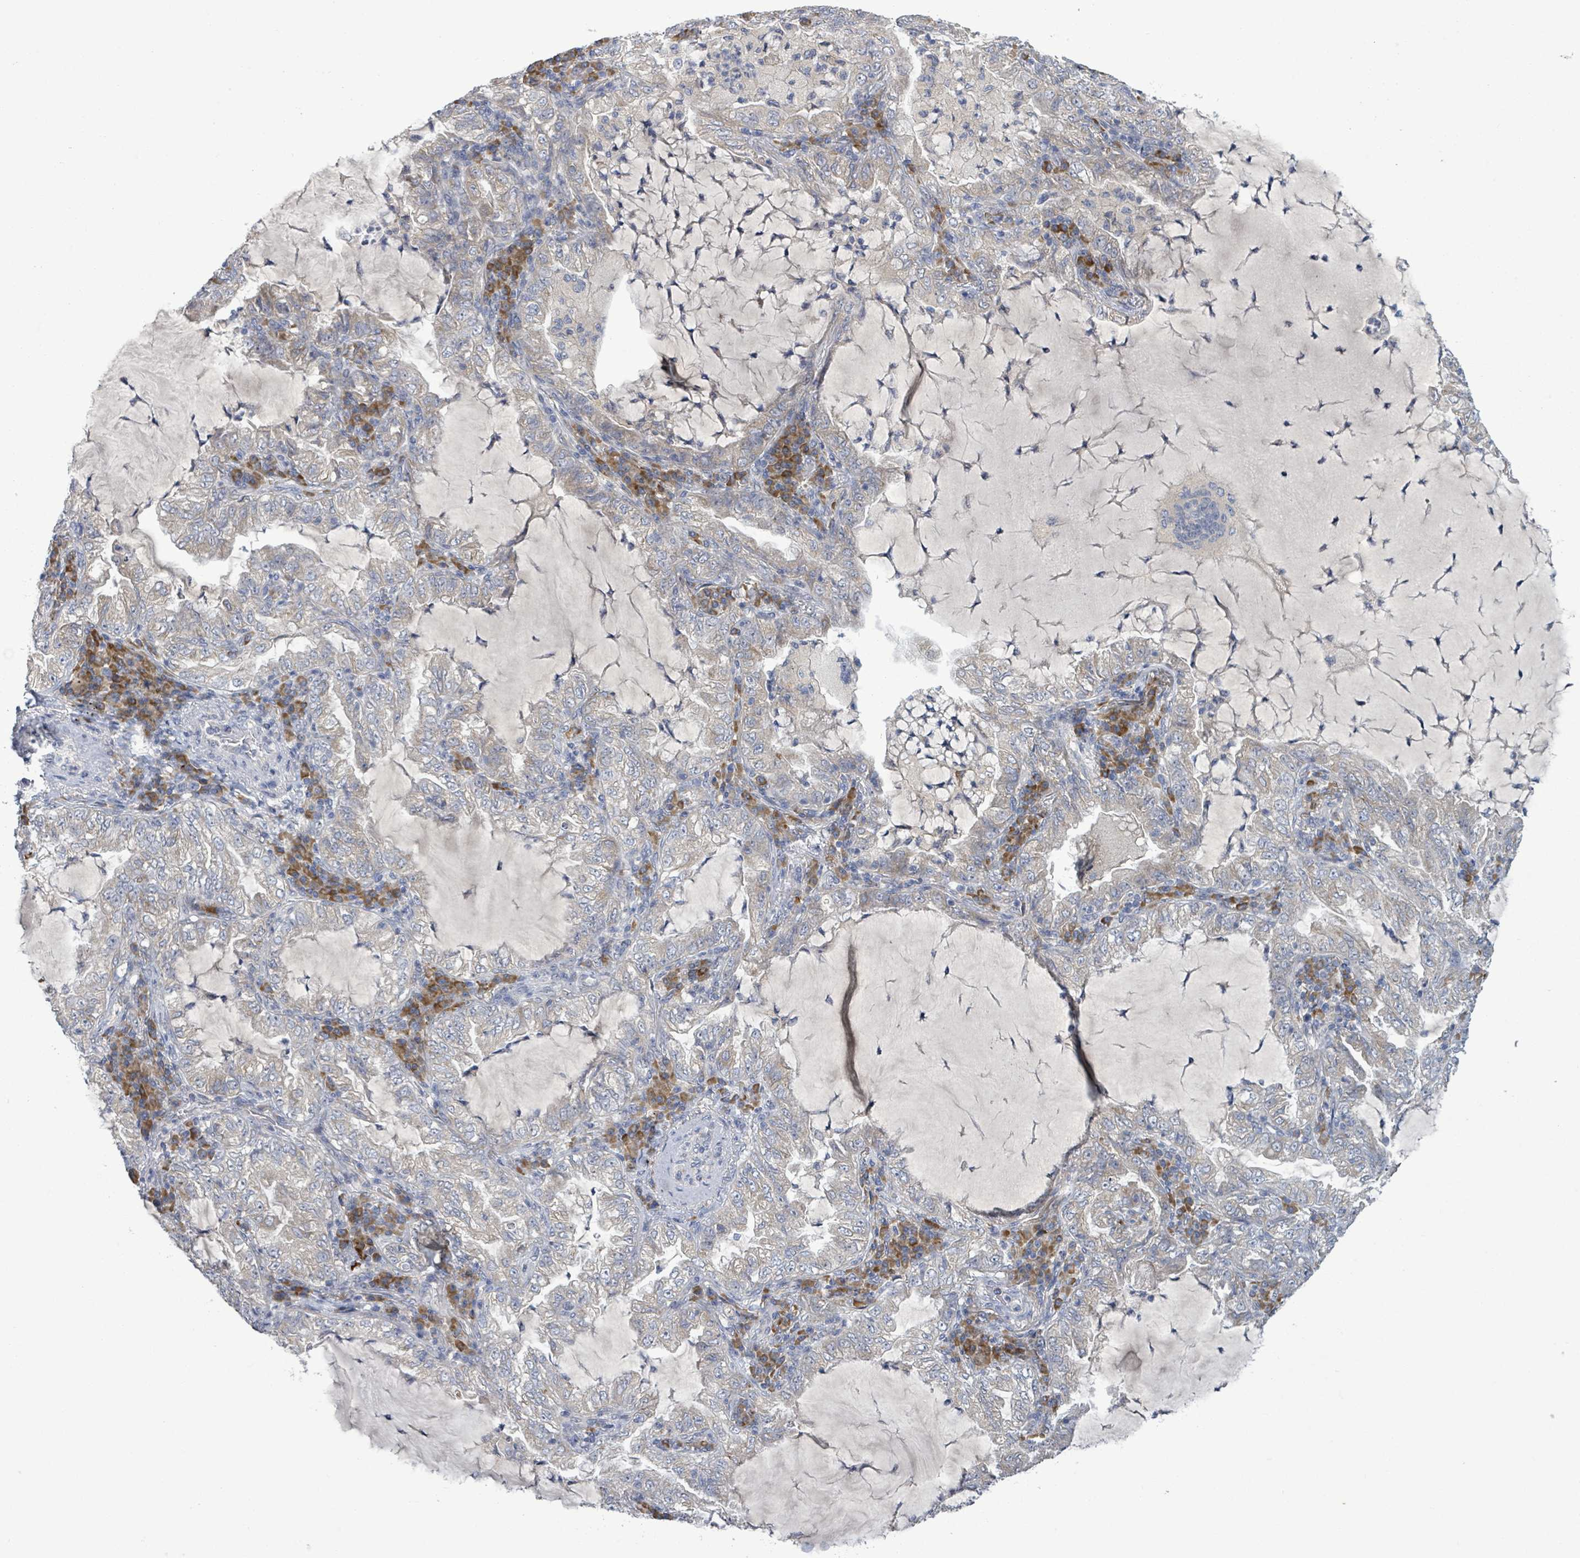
{"staining": {"intensity": "negative", "quantity": "none", "location": "none"}, "tissue": "lung cancer", "cell_type": "Tumor cells", "image_type": "cancer", "snomed": [{"axis": "morphology", "description": "Adenocarcinoma, NOS"}, {"axis": "topography", "description": "Lung"}], "caption": "DAB (3,3'-diaminobenzidine) immunohistochemical staining of human lung cancer (adenocarcinoma) reveals no significant expression in tumor cells. (Brightfield microscopy of DAB (3,3'-diaminobenzidine) immunohistochemistry at high magnification).", "gene": "ATP13A1", "patient": {"sex": "female", "age": 73}}